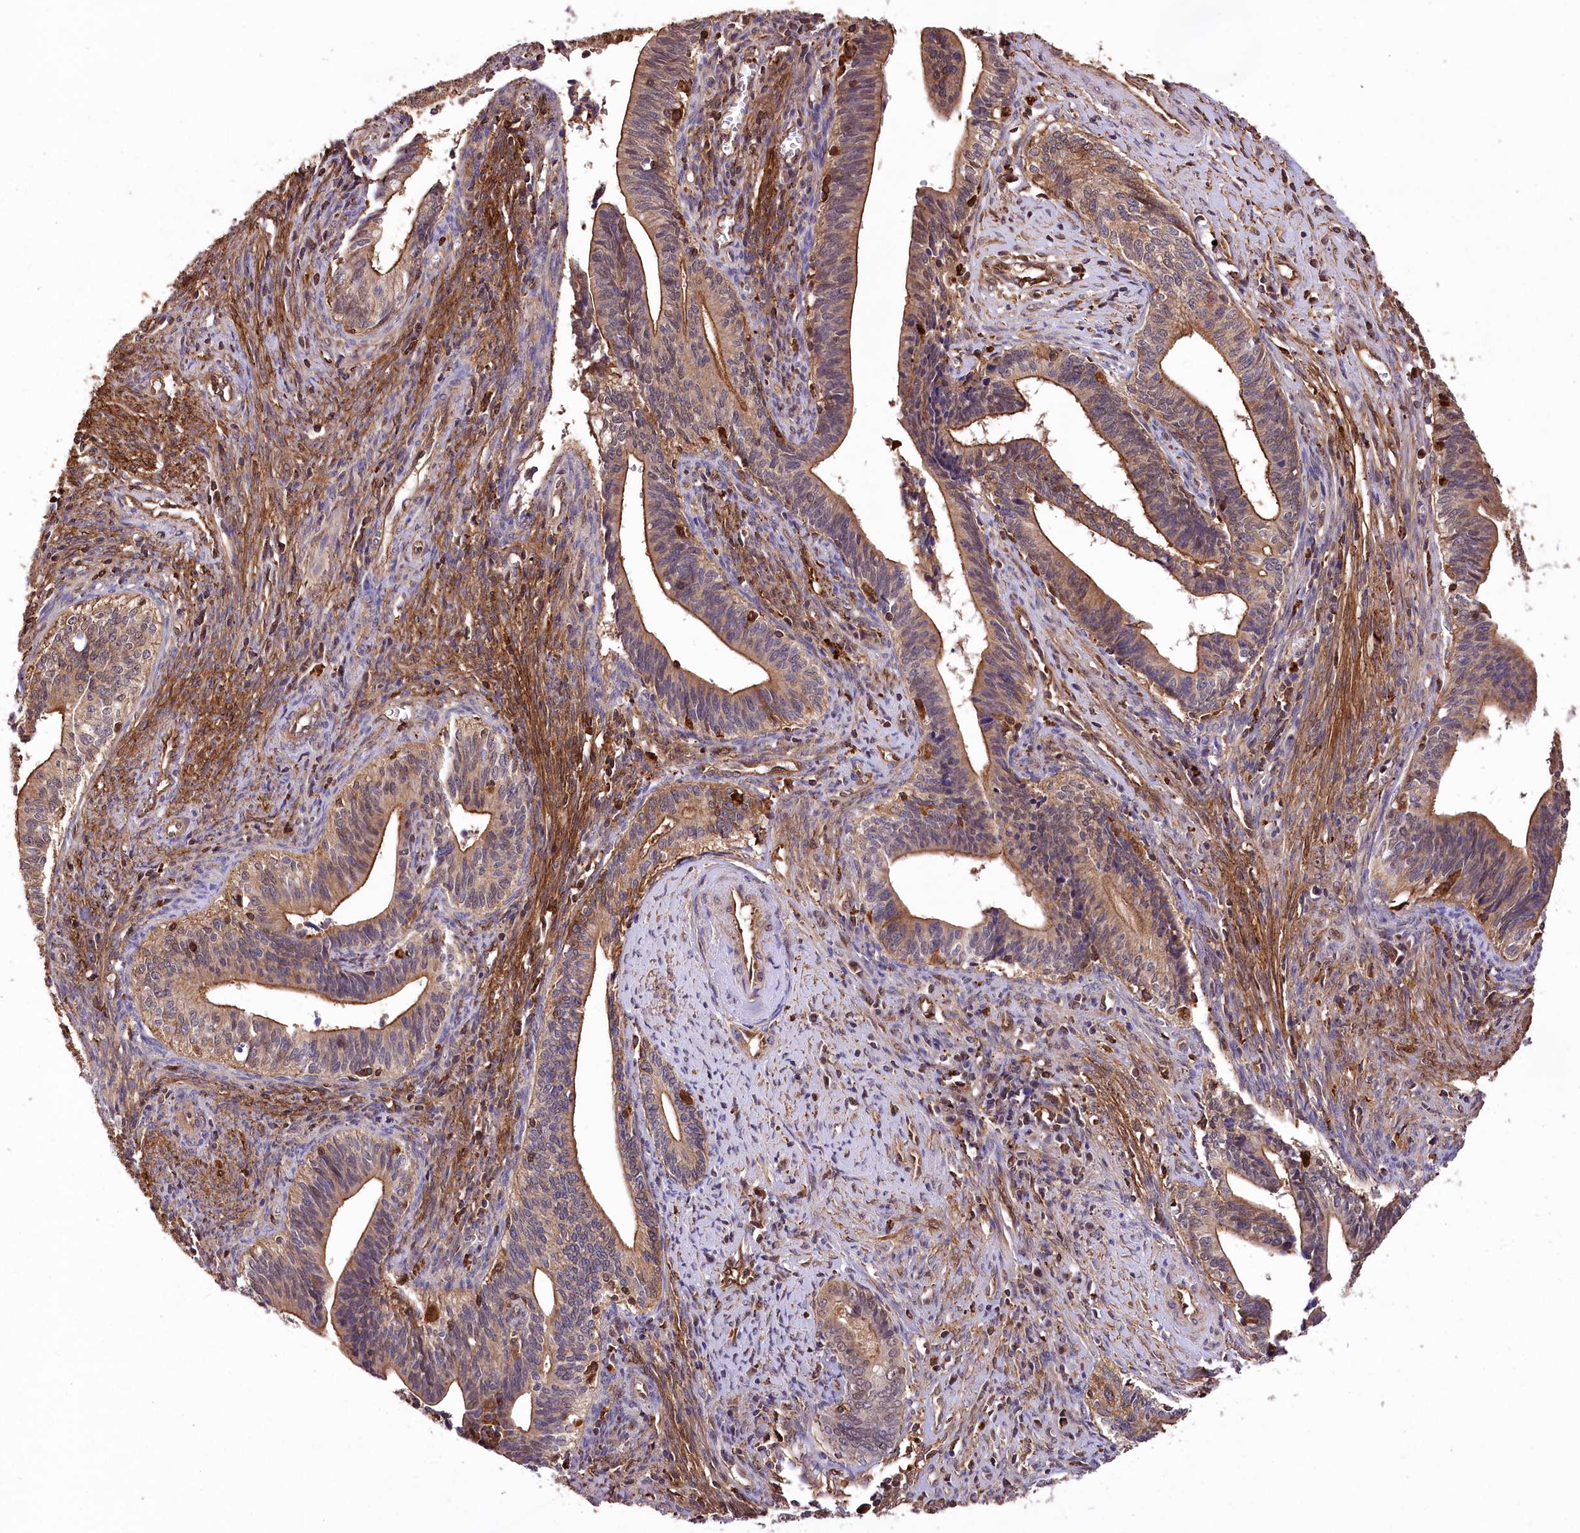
{"staining": {"intensity": "moderate", "quantity": ">75%", "location": "cytoplasmic/membranous"}, "tissue": "cervical cancer", "cell_type": "Tumor cells", "image_type": "cancer", "snomed": [{"axis": "morphology", "description": "Adenocarcinoma, NOS"}, {"axis": "topography", "description": "Cervix"}], "caption": "A brown stain labels moderate cytoplasmic/membranous staining of a protein in cervical cancer (adenocarcinoma) tumor cells.", "gene": "DPP3", "patient": {"sex": "female", "age": 44}}